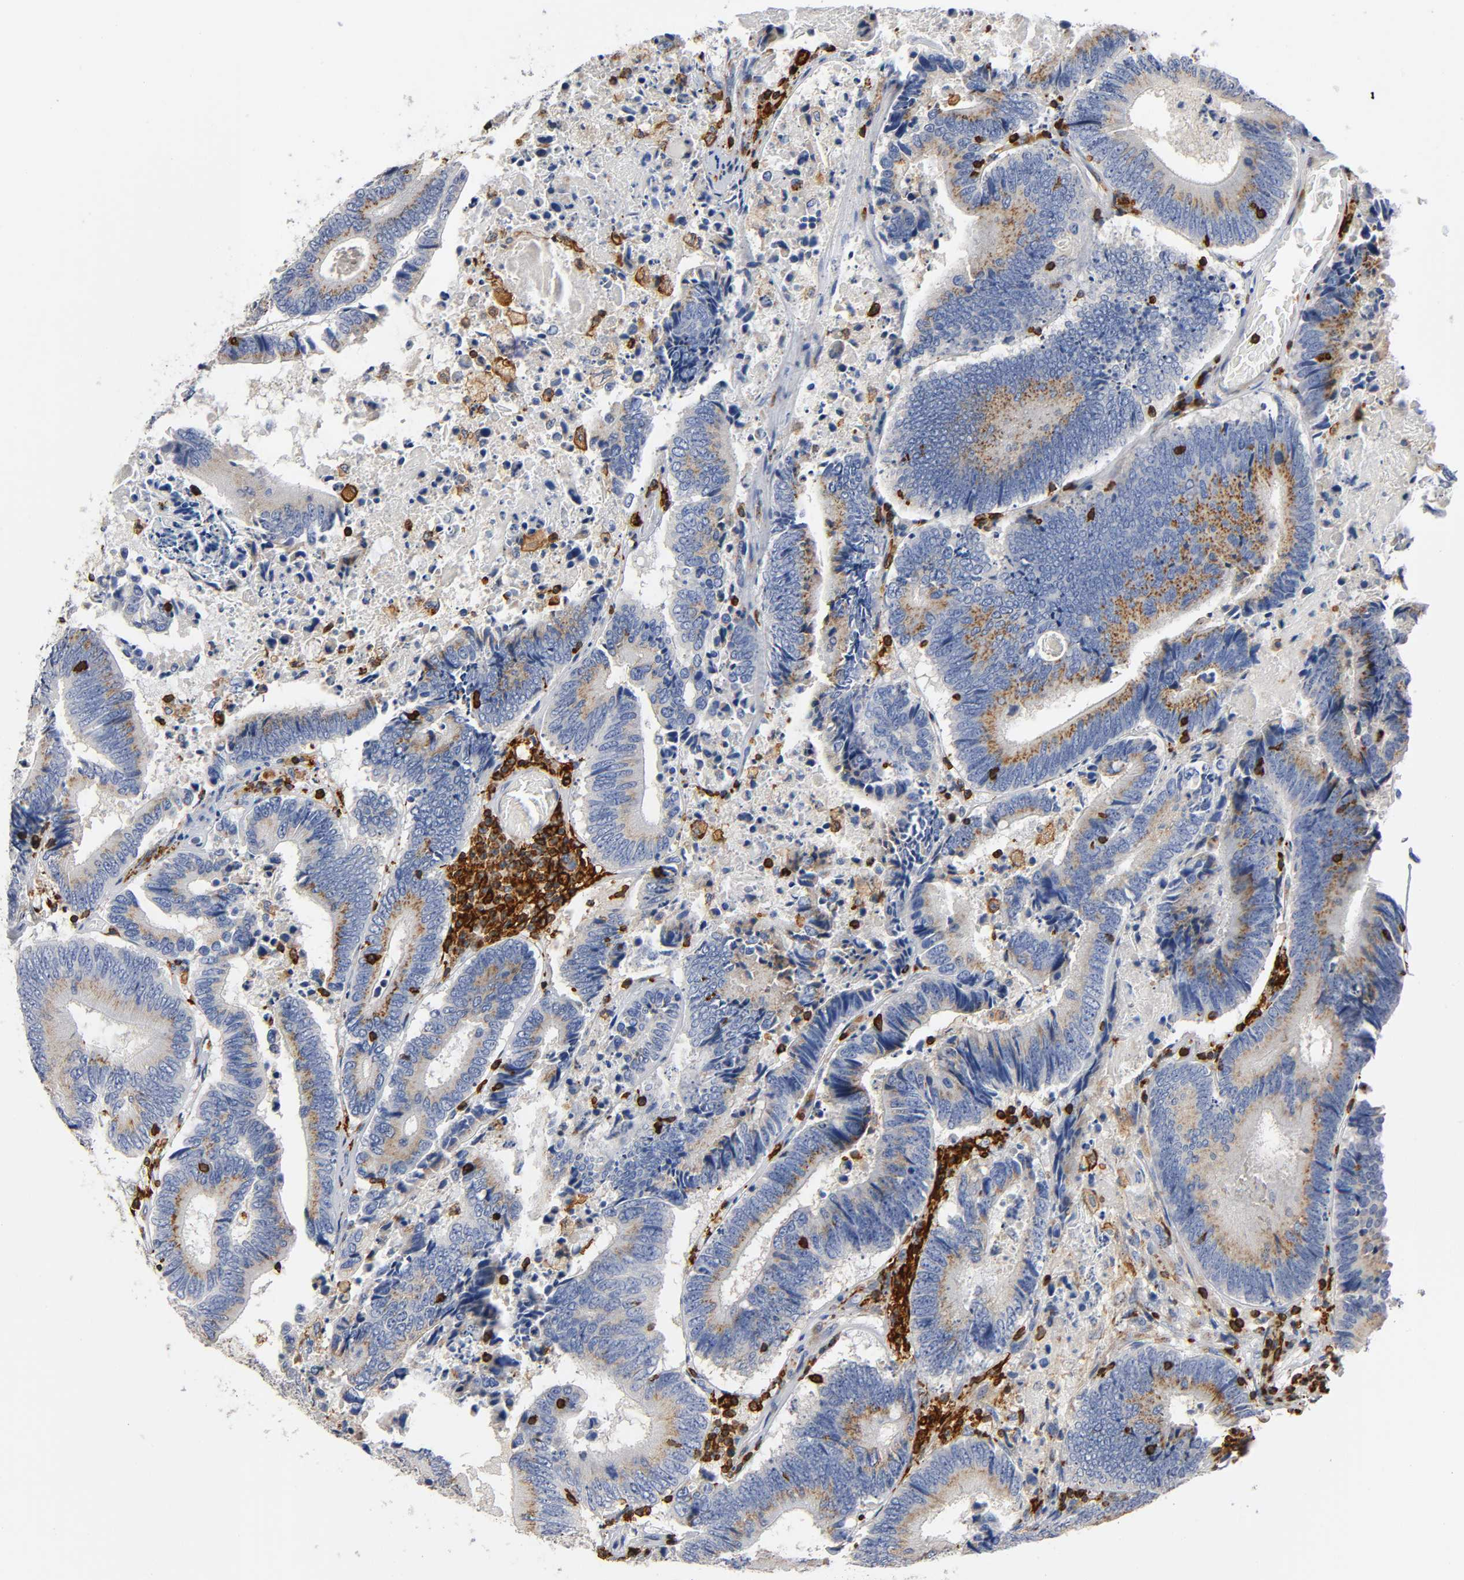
{"staining": {"intensity": "moderate", "quantity": ">75%", "location": "cytoplasmic/membranous"}, "tissue": "colorectal cancer", "cell_type": "Tumor cells", "image_type": "cancer", "snomed": [{"axis": "morphology", "description": "Adenocarcinoma, NOS"}, {"axis": "topography", "description": "Colon"}], "caption": "Colorectal cancer (adenocarcinoma) tissue demonstrates moderate cytoplasmic/membranous positivity in about >75% of tumor cells, visualized by immunohistochemistry. Immunohistochemistry stains the protein in brown and the nuclei are stained blue.", "gene": "CAPN10", "patient": {"sex": "female", "age": 78}}